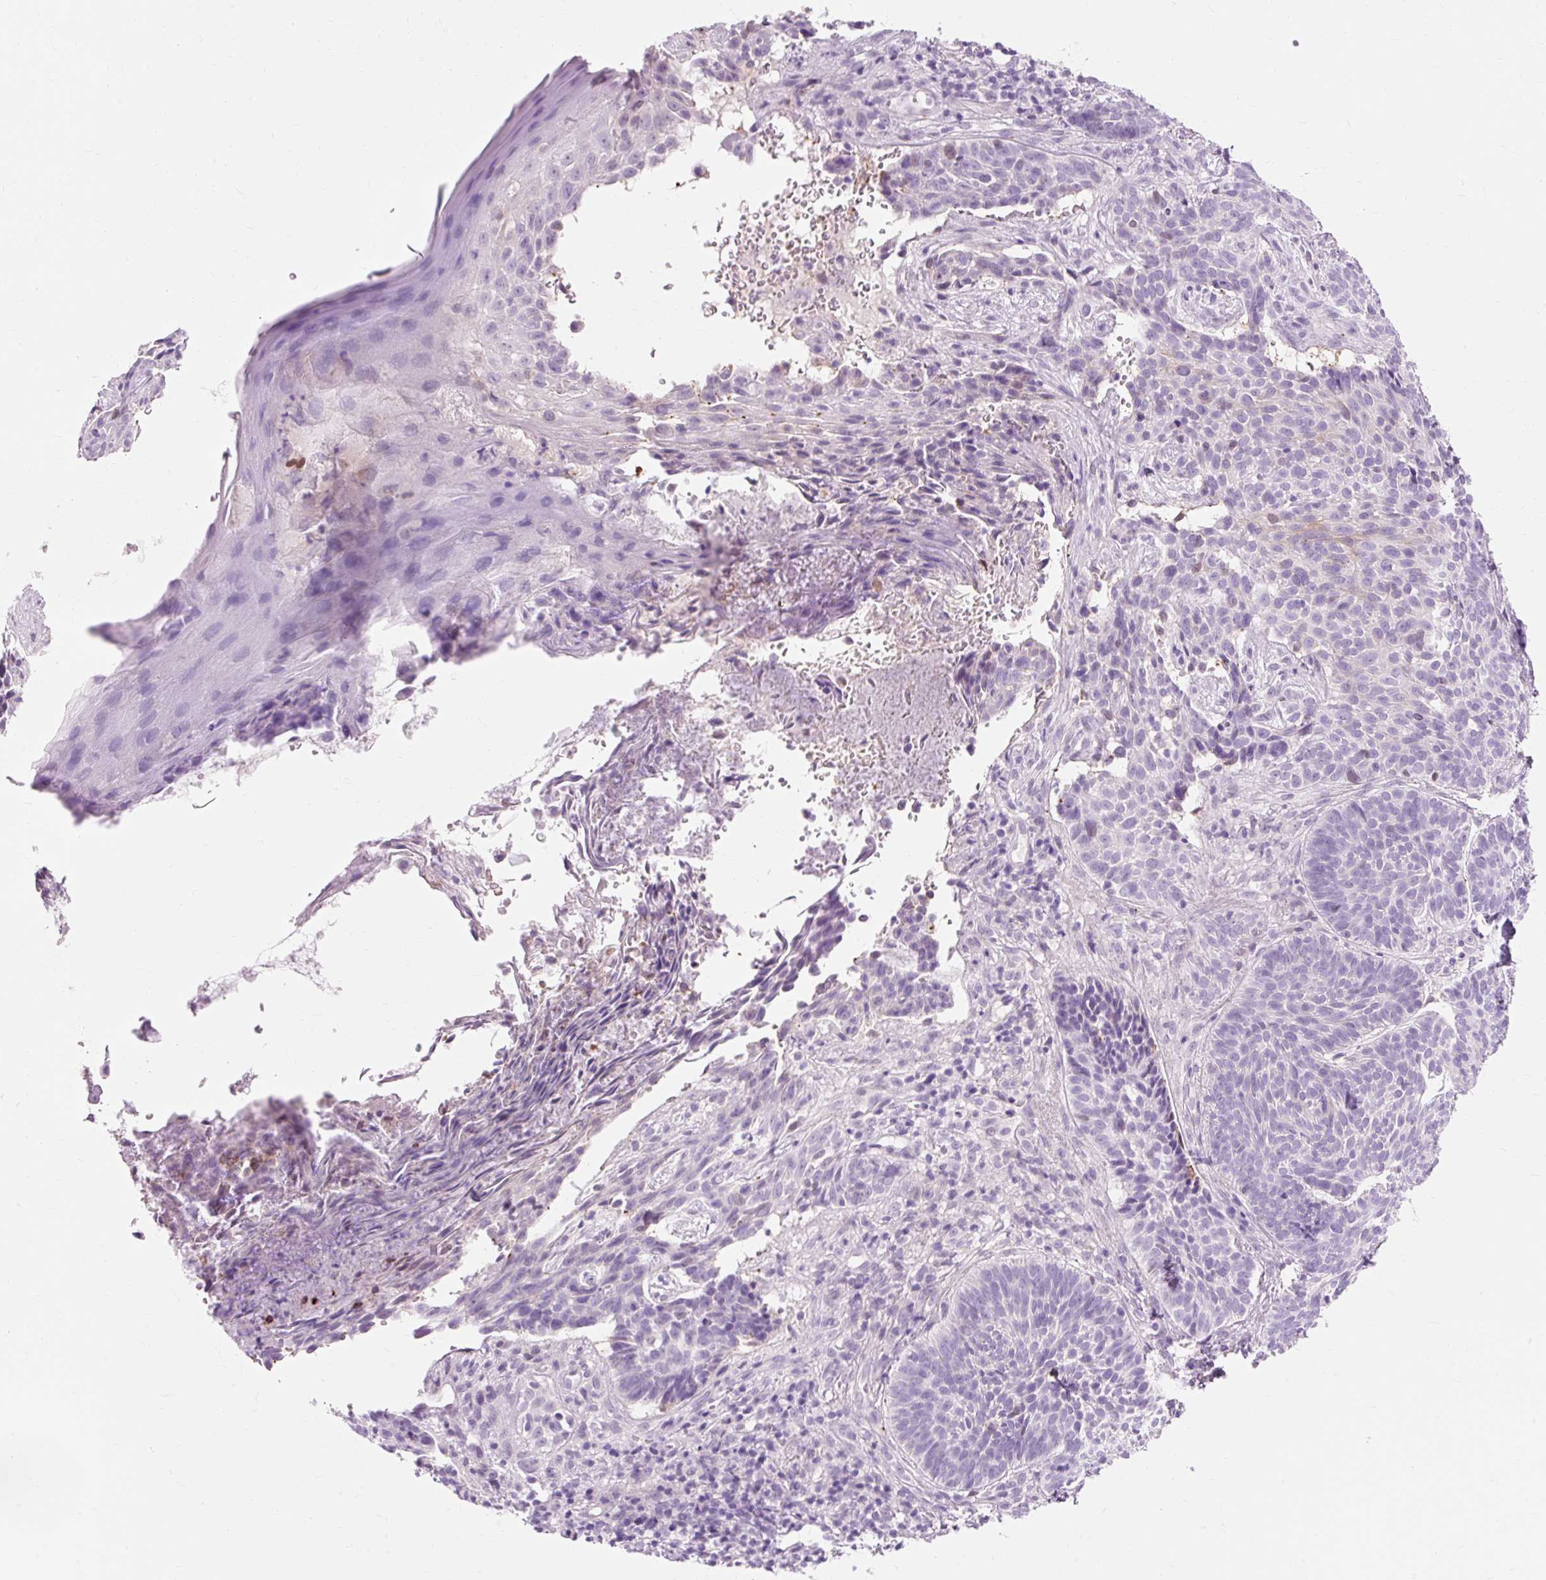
{"staining": {"intensity": "negative", "quantity": "none", "location": "none"}, "tissue": "skin cancer", "cell_type": "Tumor cells", "image_type": "cancer", "snomed": [{"axis": "morphology", "description": "Basal cell carcinoma"}, {"axis": "topography", "description": "Skin"}], "caption": "Immunohistochemistry of human basal cell carcinoma (skin) displays no staining in tumor cells.", "gene": "CLDN25", "patient": {"sex": "male", "age": 70}}